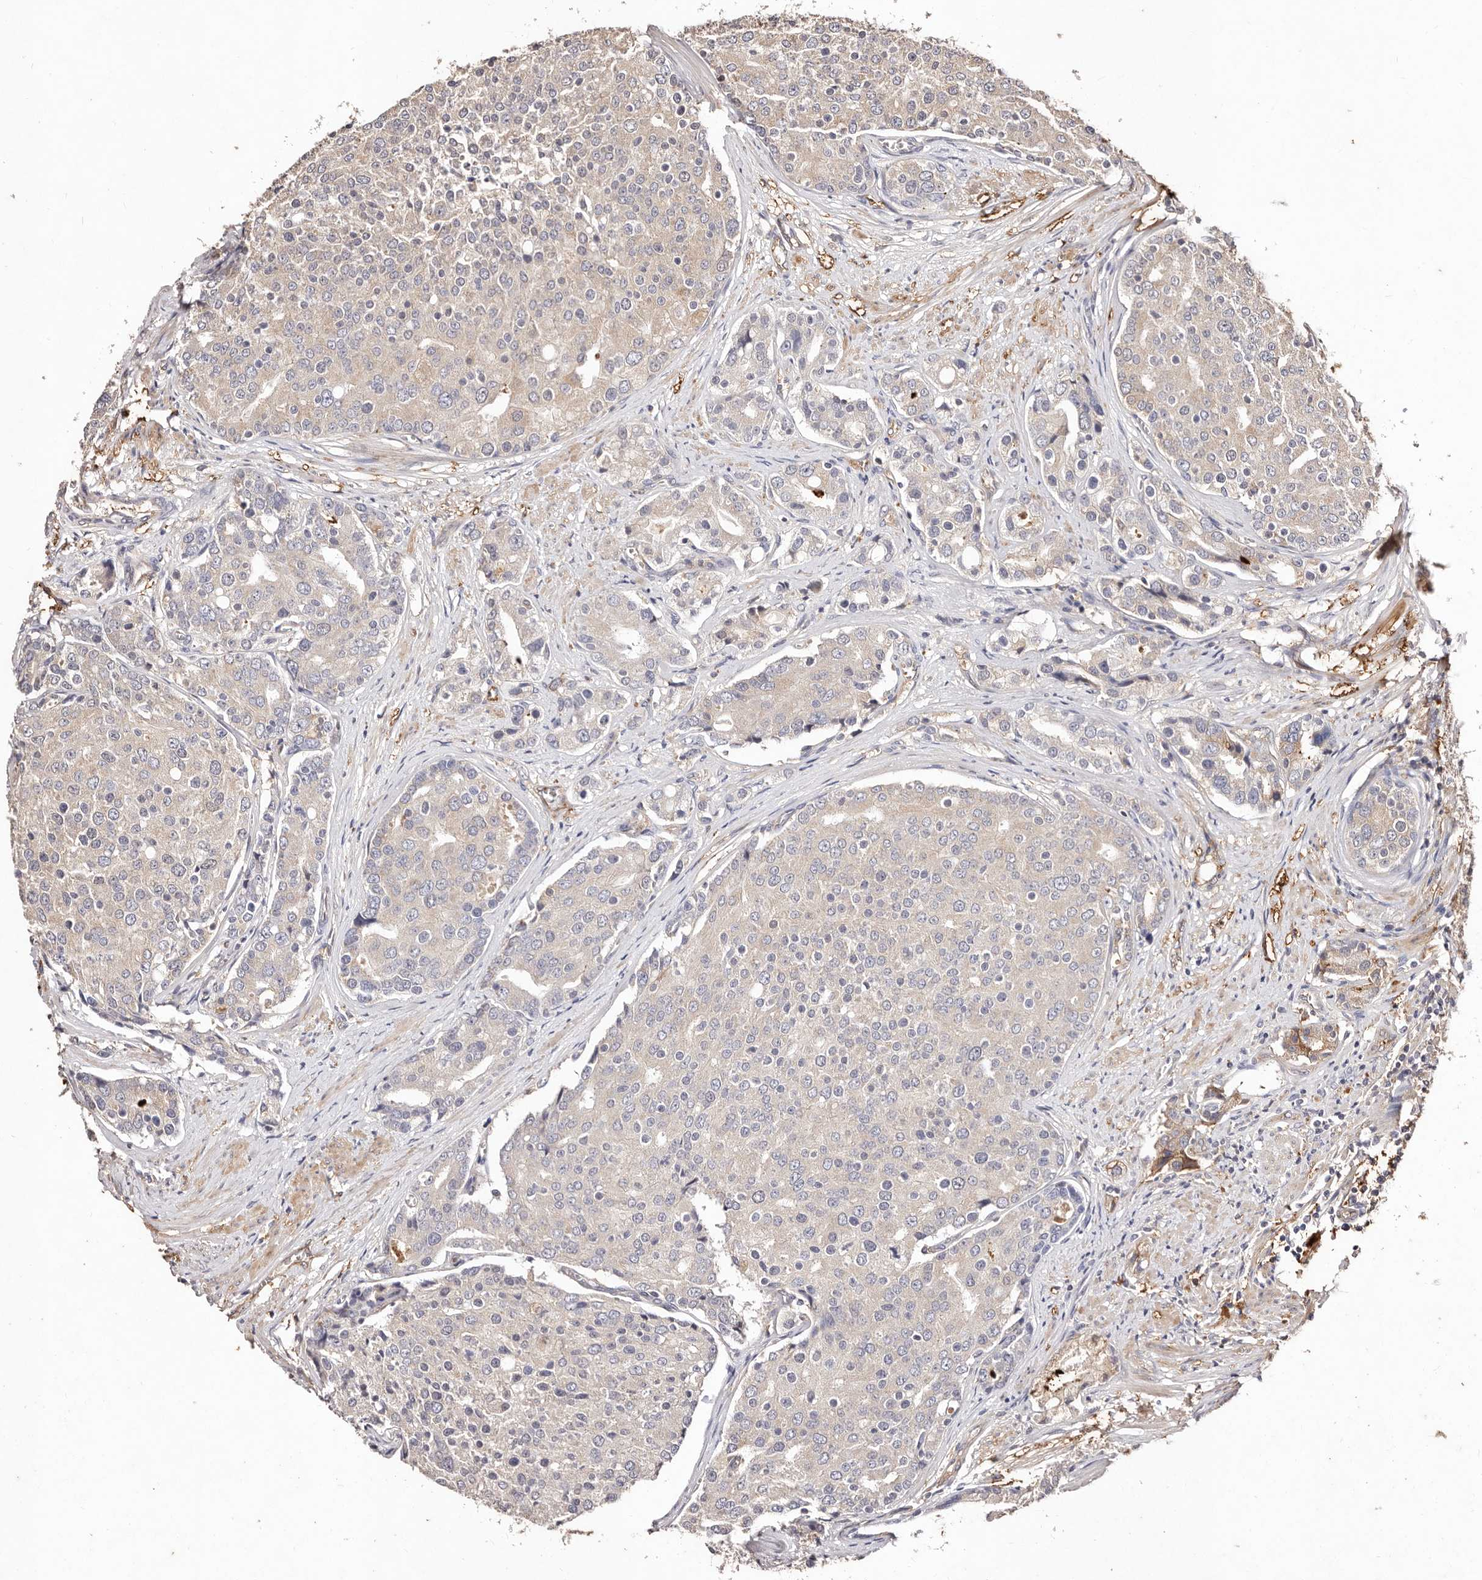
{"staining": {"intensity": "negative", "quantity": "none", "location": "none"}, "tissue": "prostate cancer", "cell_type": "Tumor cells", "image_type": "cancer", "snomed": [{"axis": "morphology", "description": "Adenocarcinoma, High grade"}, {"axis": "topography", "description": "Prostate"}], "caption": "Tumor cells show no significant expression in adenocarcinoma (high-grade) (prostate). (DAB IHC, high magnification).", "gene": "CCL14", "patient": {"sex": "male", "age": 50}}